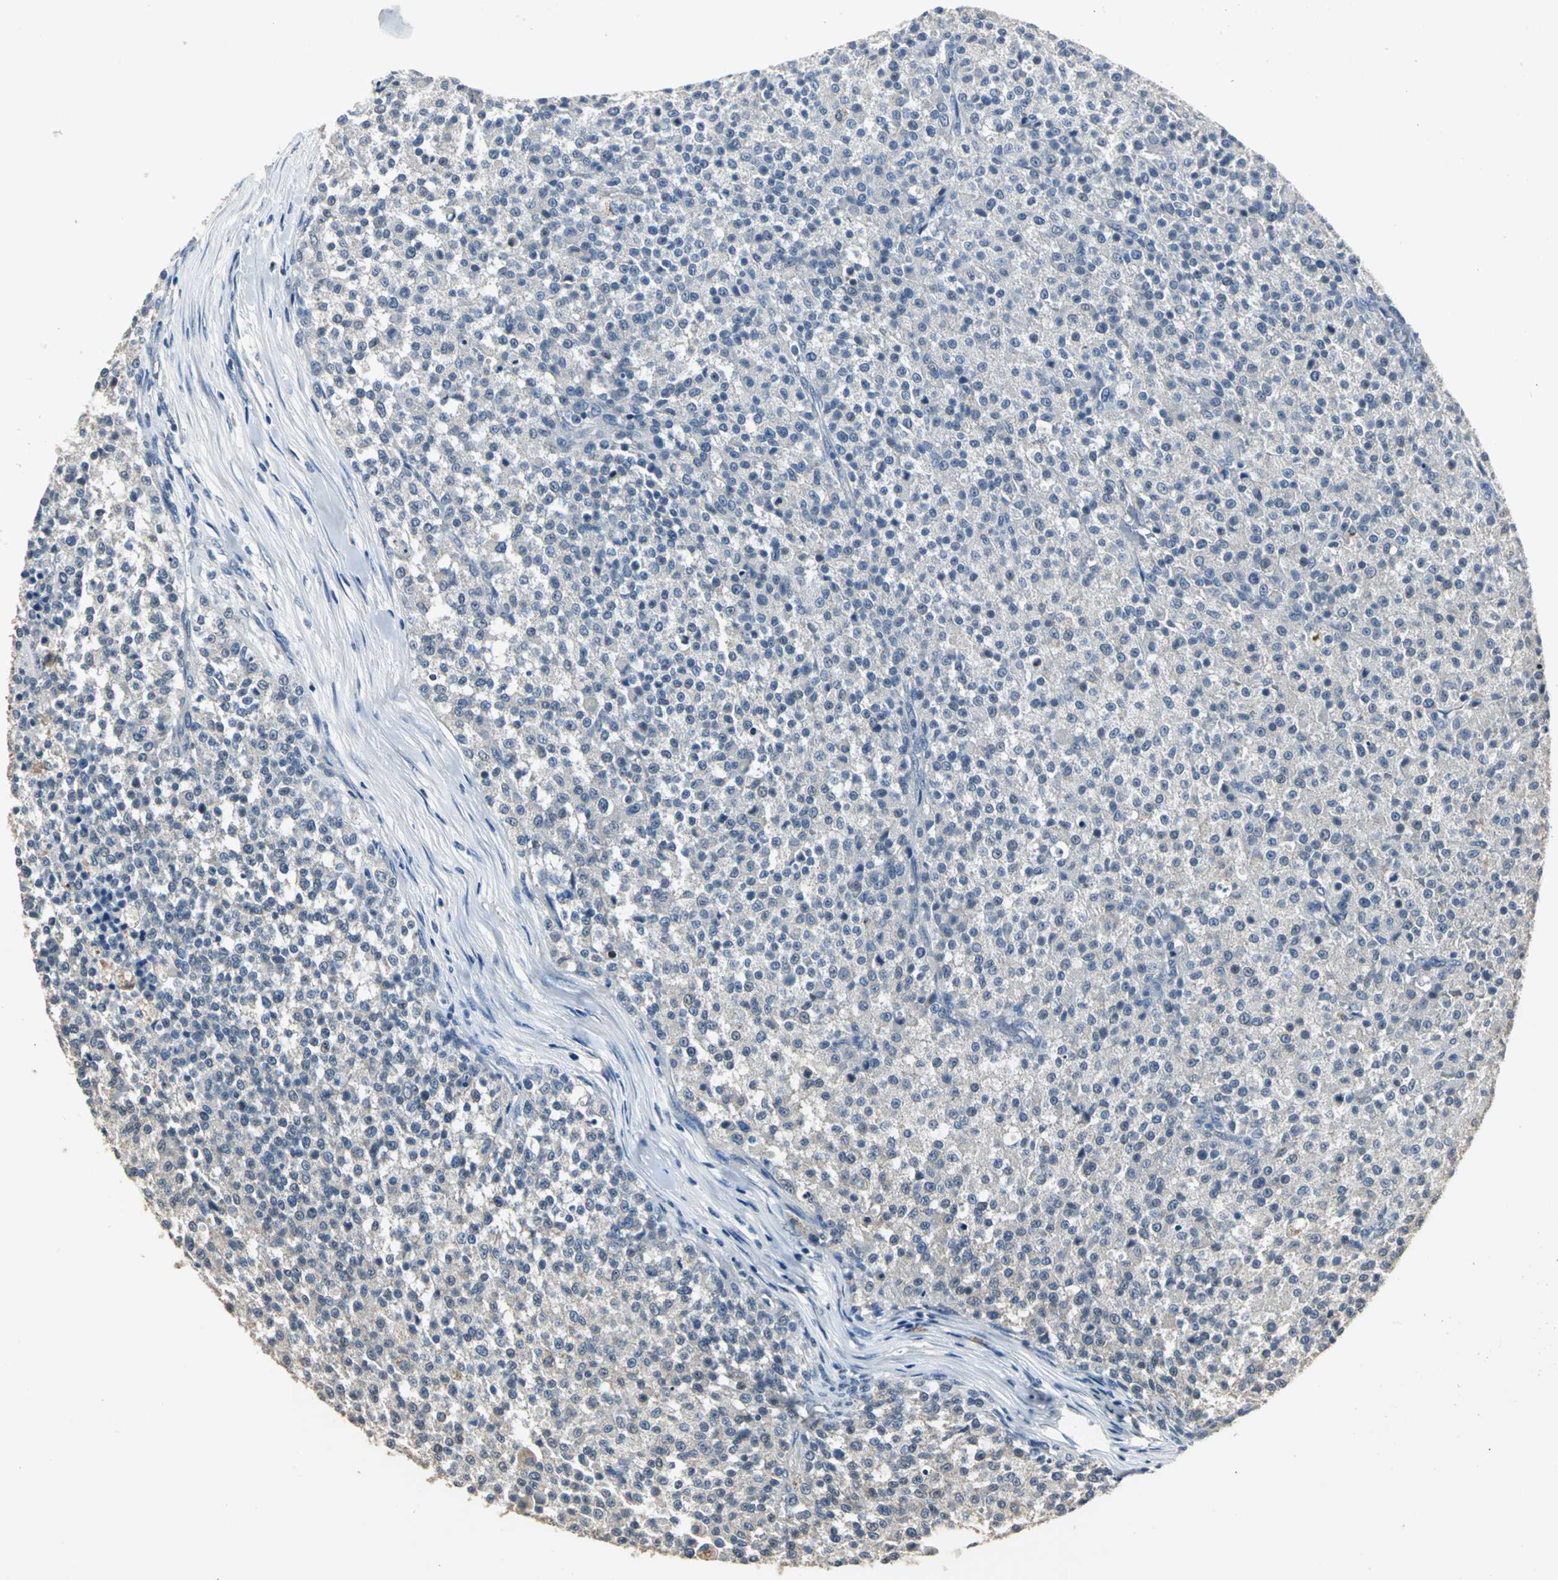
{"staining": {"intensity": "weak", "quantity": "<25%", "location": "cytoplasmic/membranous"}, "tissue": "testis cancer", "cell_type": "Tumor cells", "image_type": "cancer", "snomed": [{"axis": "morphology", "description": "Seminoma, NOS"}, {"axis": "topography", "description": "Testis"}], "caption": "The immunohistochemistry (IHC) image has no significant expression in tumor cells of testis cancer (seminoma) tissue. (DAB (3,3'-diaminobenzidine) IHC visualized using brightfield microscopy, high magnification).", "gene": "OCLN", "patient": {"sex": "male", "age": 59}}